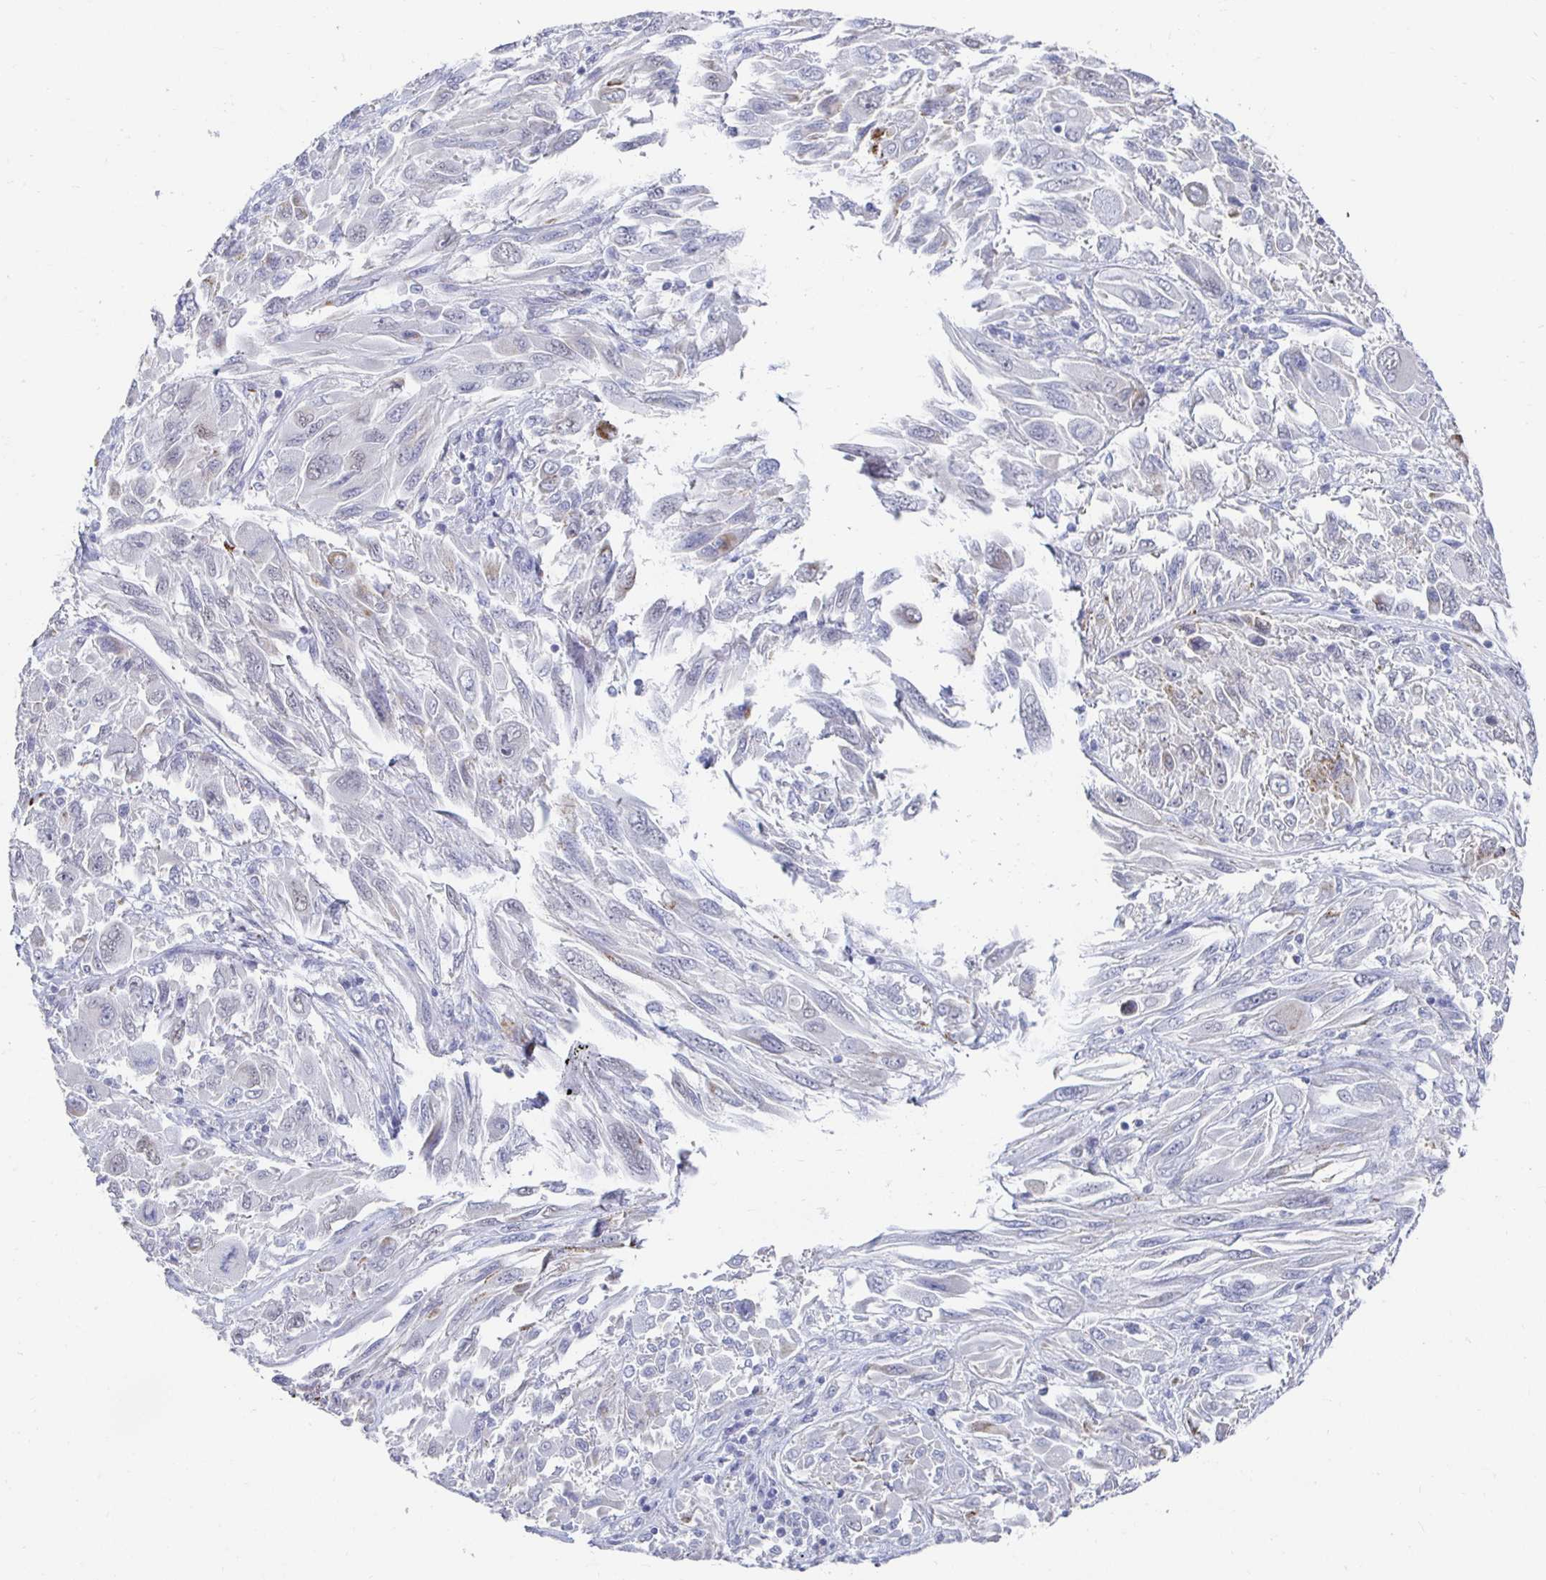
{"staining": {"intensity": "negative", "quantity": "none", "location": "none"}, "tissue": "melanoma", "cell_type": "Tumor cells", "image_type": "cancer", "snomed": [{"axis": "morphology", "description": "Malignant melanoma, NOS"}, {"axis": "topography", "description": "Skin"}], "caption": "Immunohistochemistry of melanoma reveals no positivity in tumor cells. The staining was performed using DAB to visualize the protein expression in brown, while the nuclei were stained in blue with hematoxylin (Magnification: 20x).", "gene": "NOCT", "patient": {"sex": "female", "age": 91}}